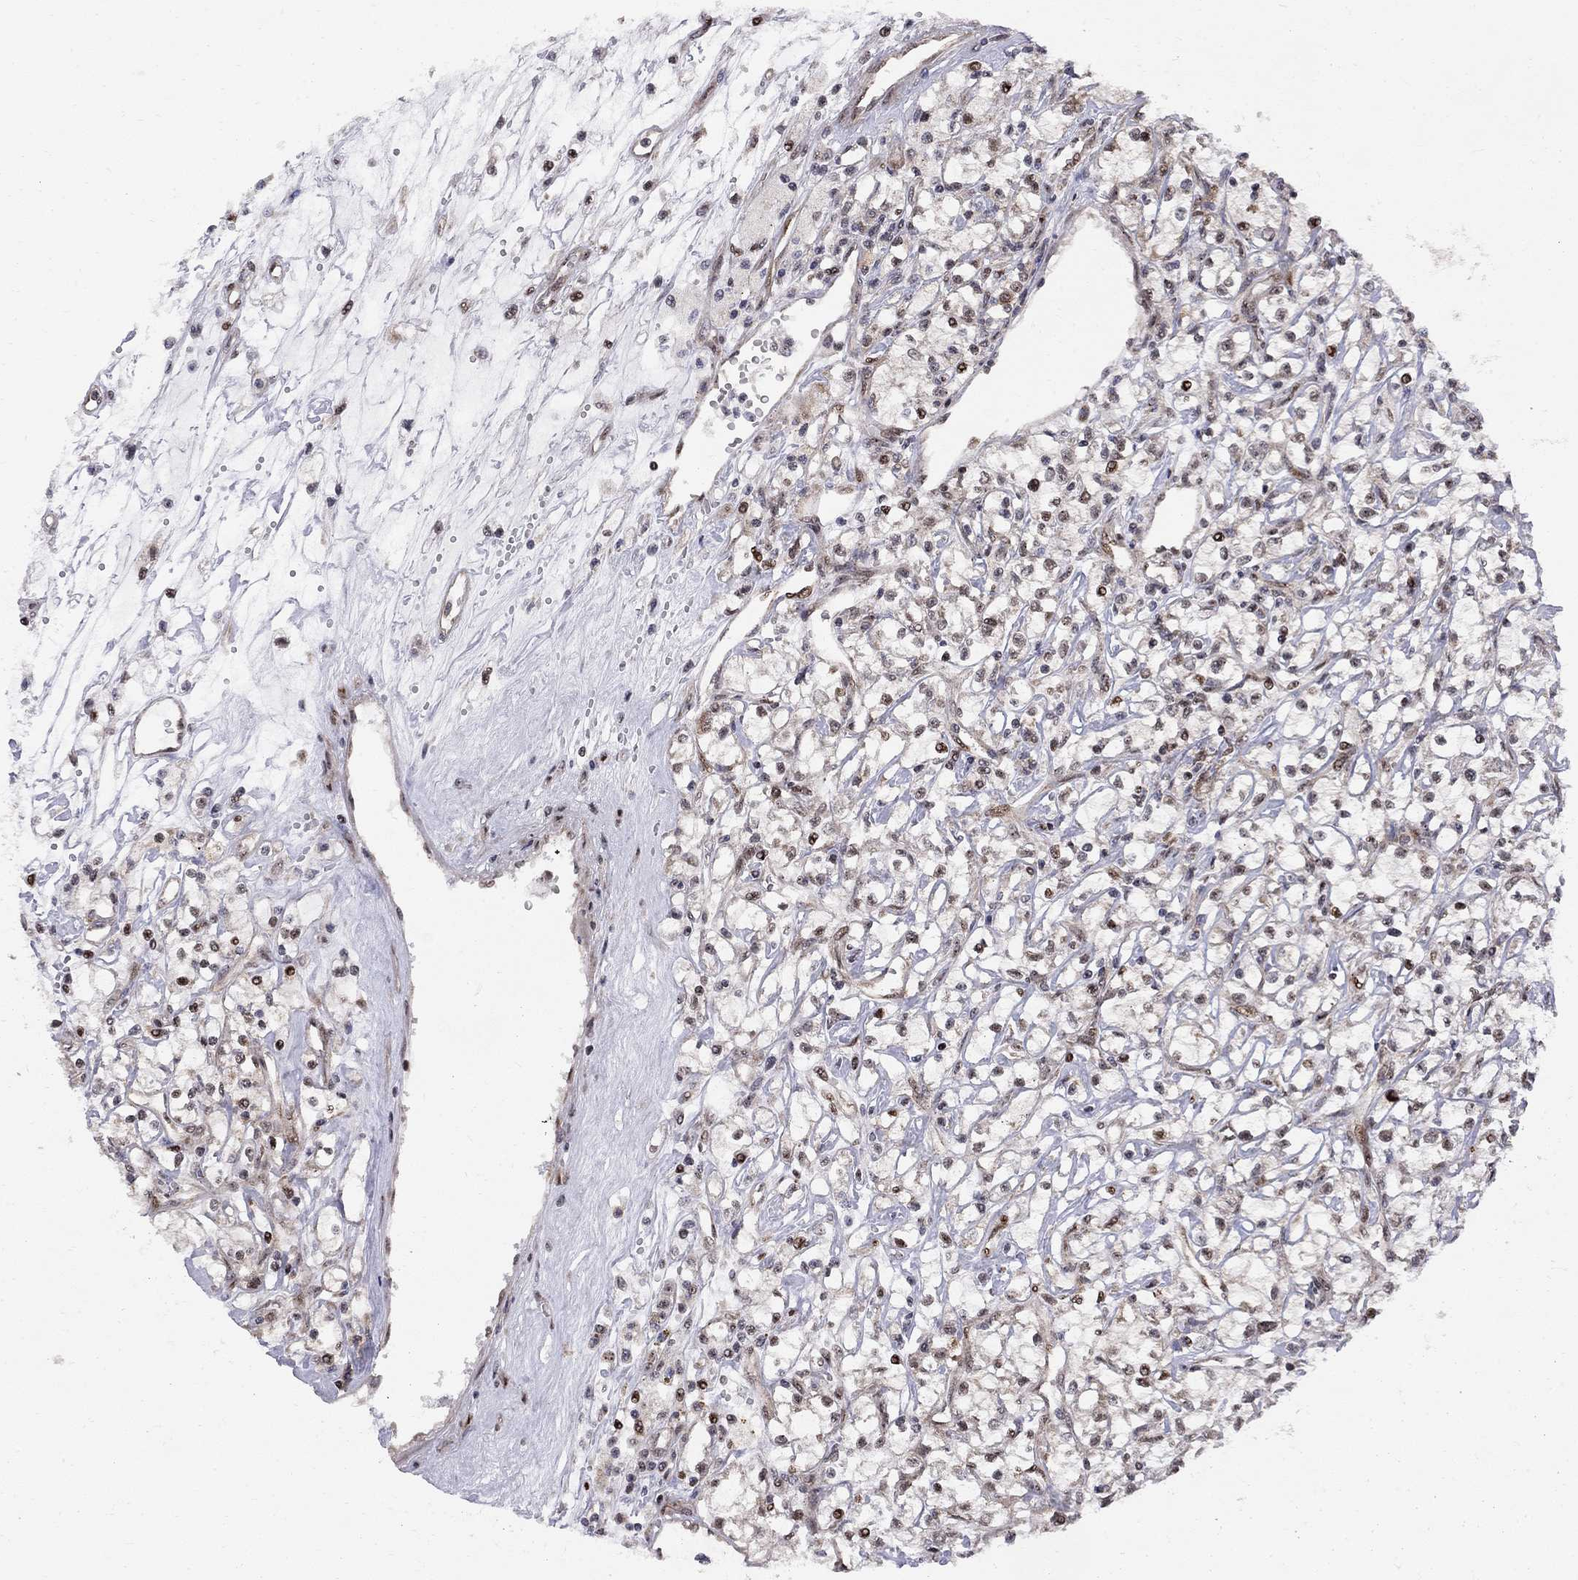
{"staining": {"intensity": "moderate", "quantity": "<25%", "location": "nuclear"}, "tissue": "renal cancer", "cell_type": "Tumor cells", "image_type": "cancer", "snomed": [{"axis": "morphology", "description": "Adenocarcinoma, NOS"}, {"axis": "topography", "description": "Kidney"}], "caption": "Immunohistochemistry (IHC) photomicrograph of human renal adenocarcinoma stained for a protein (brown), which reveals low levels of moderate nuclear expression in approximately <25% of tumor cells.", "gene": "ELOB", "patient": {"sex": "female", "age": 59}}